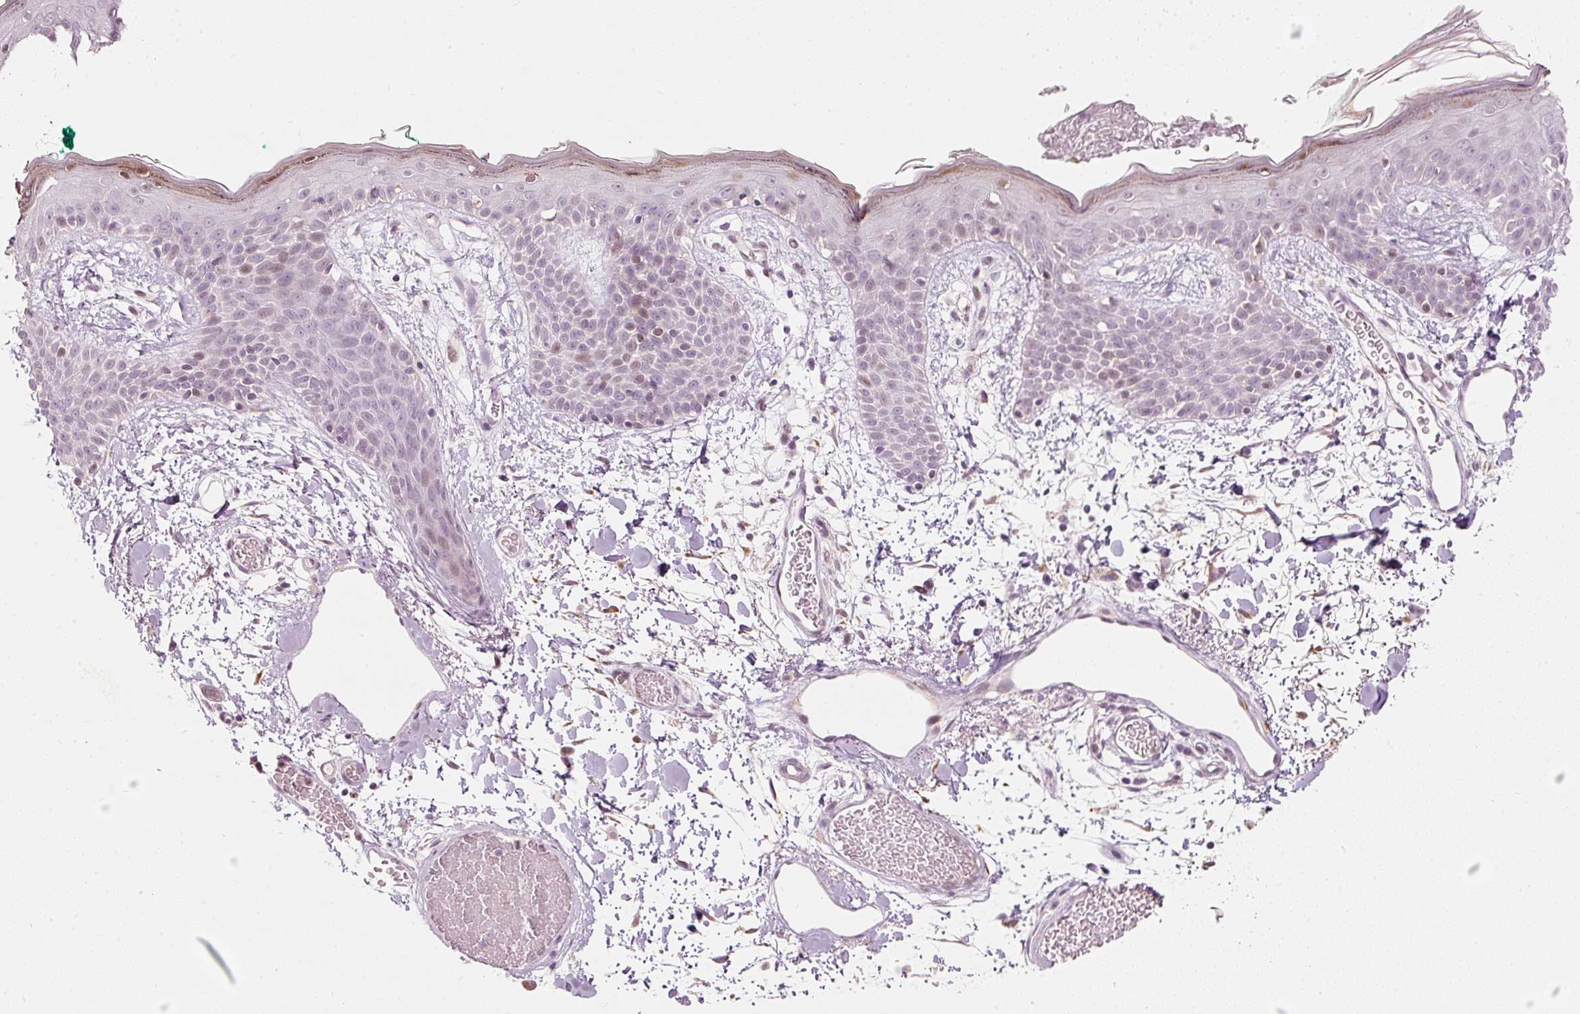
{"staining": {"intensity": "negative", "quantity": "none", "location": "none"}, "tissue": "skin", "cell_type": "Fibroblasts", "image_type": "normal", "snomed": [{"axis": "morphology", "description": "Normal tissue, NOS"}, {"axis": "topography", "description": "Skin"}], "caption": "Immunohistochemistry of normal skin displays no positivity in fibroblasts.", "gene": "RNF39", "patient": {"sex": "male", "age": 79}}